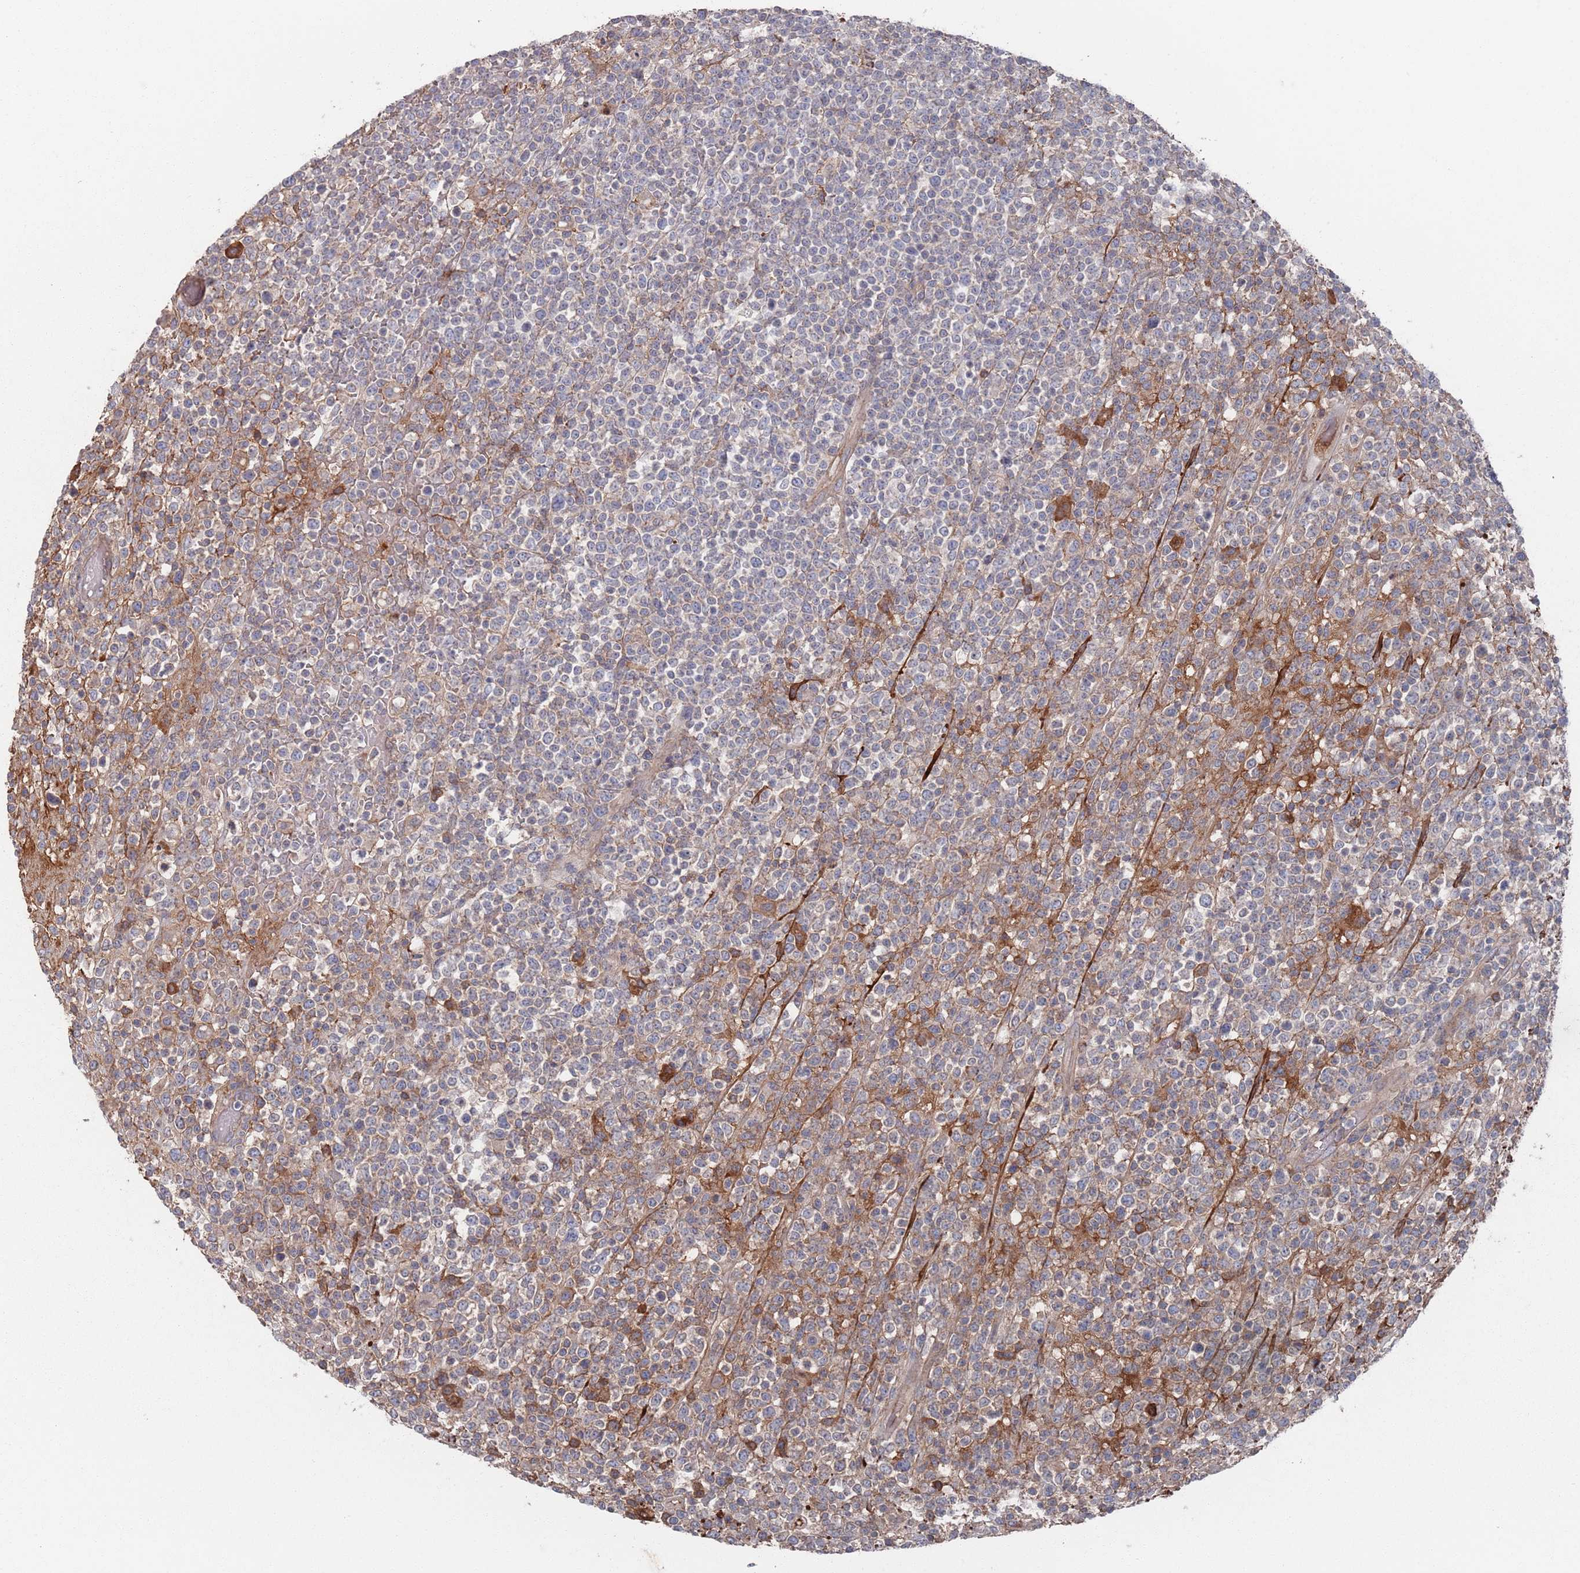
{"staining": {"intensity": "weak", "quantity": "<25%", "location": "cytoplasmic/membranous"}, "tissue": "lymphoma", "cell_type": "Tumor cells", "image_type": "cancer", "snomed": [{"axis": "morphology", "description": "Malignant lymphoma, non-Hodgkin's type, High grade"}, {"axis": "topography", "description": "Colon"}], "caption": "Immunohistochemical staining of malignant lymphoma, non-Hodgkin's type (high-grade) shows no significant positivity in tumor cells.", "gene": "PLEKHA4", "patient": {"sex": "female", "age": 53}}